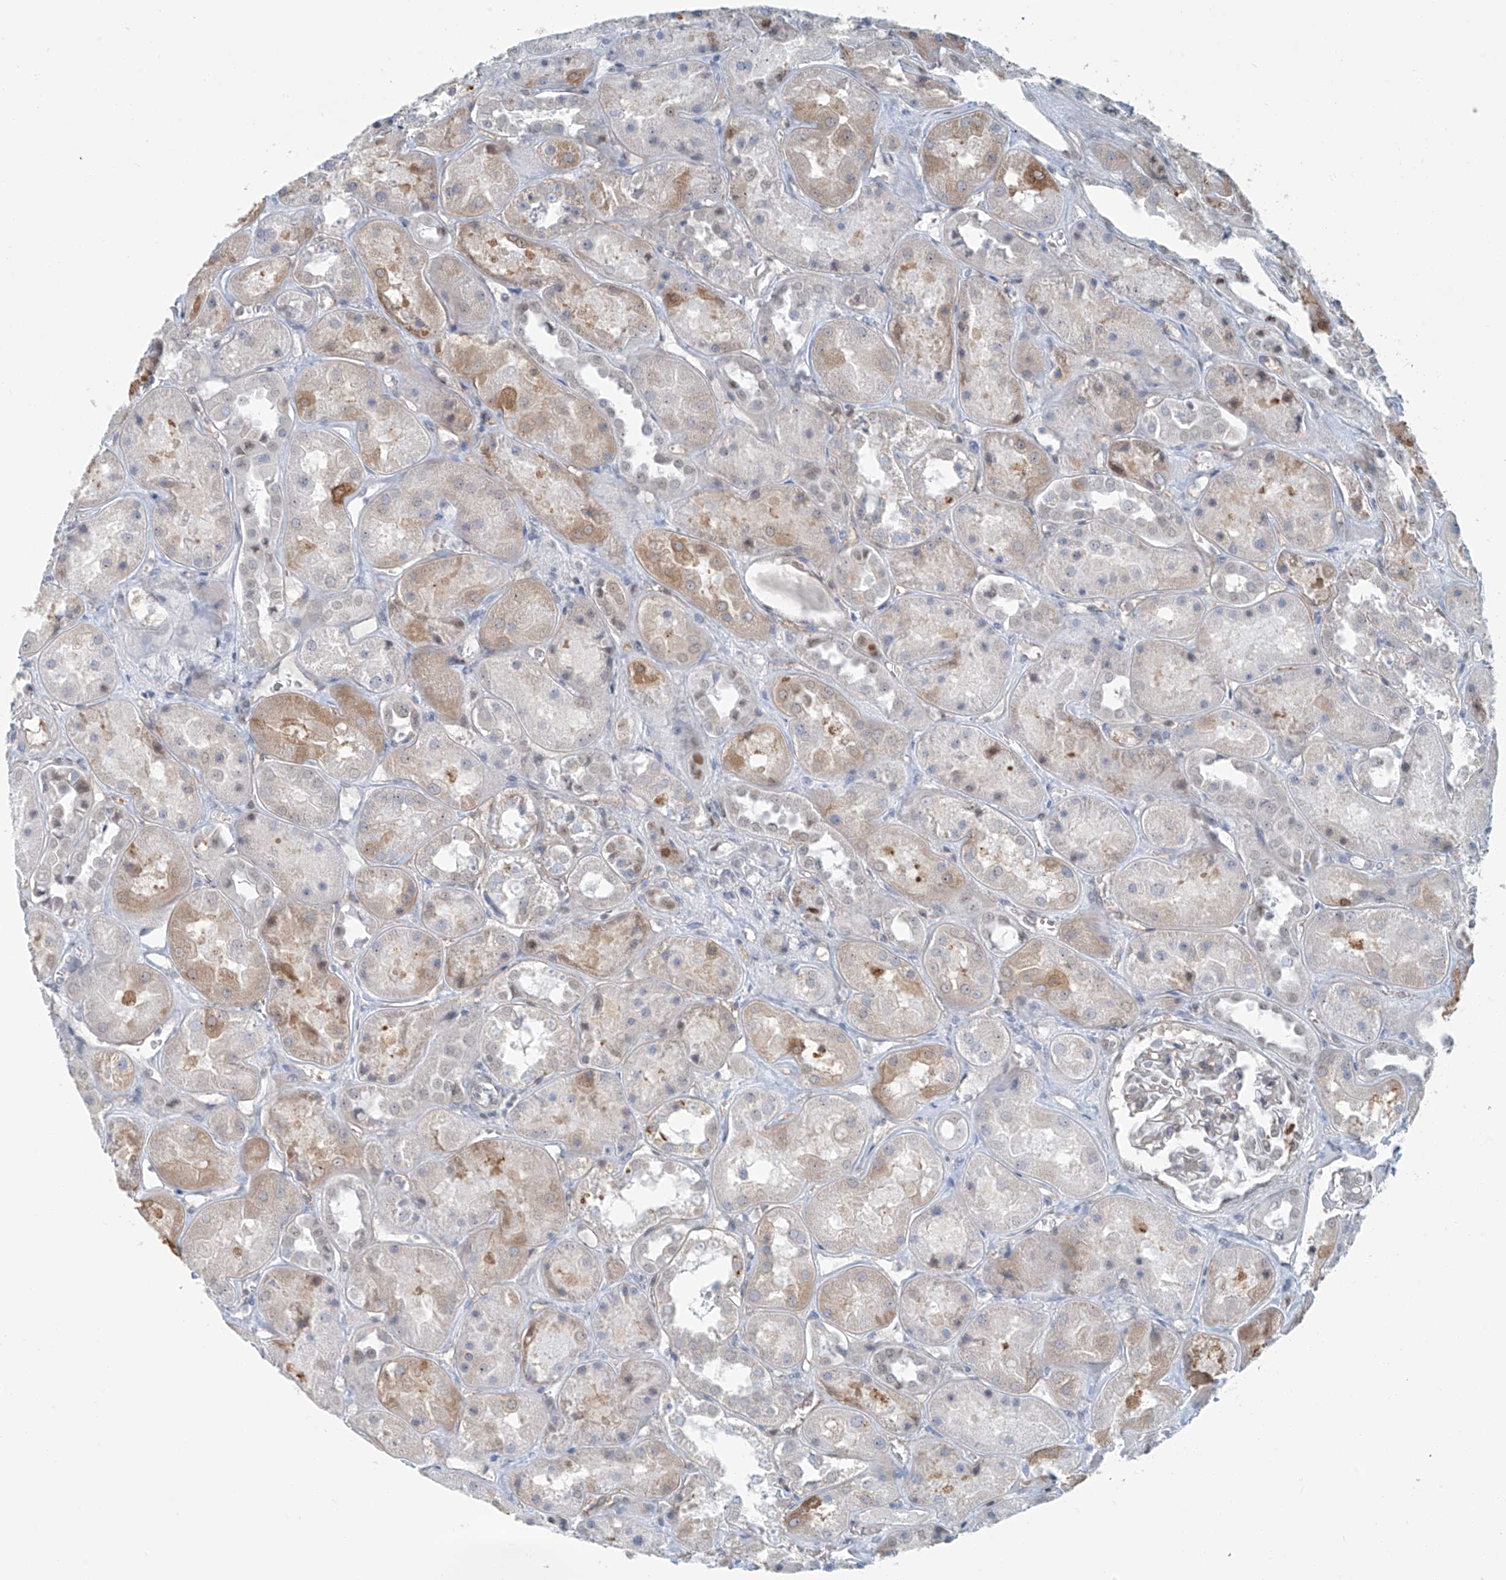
{"staining": {"intensity": "strong", "quantity": "25%-75%", "location": "nuclear"}, "tissue": "kidney", "cell_type": "Cells in glomeruli", "image_type": "normal", "snomed": [{"axis": "morphology", "description": "Normal tissue, NOS"}, {"axis": "topography", "description": "Kidney"}], "caption": "Approximately 25%-75% of cells in glomeruli in unremarkable kidney exhibit strong nuclear protein expression as visualized by brown immunohistochemical staining.", "gene": "ENSG00000257390", "patient": {"sex": "male", "age": 70}}